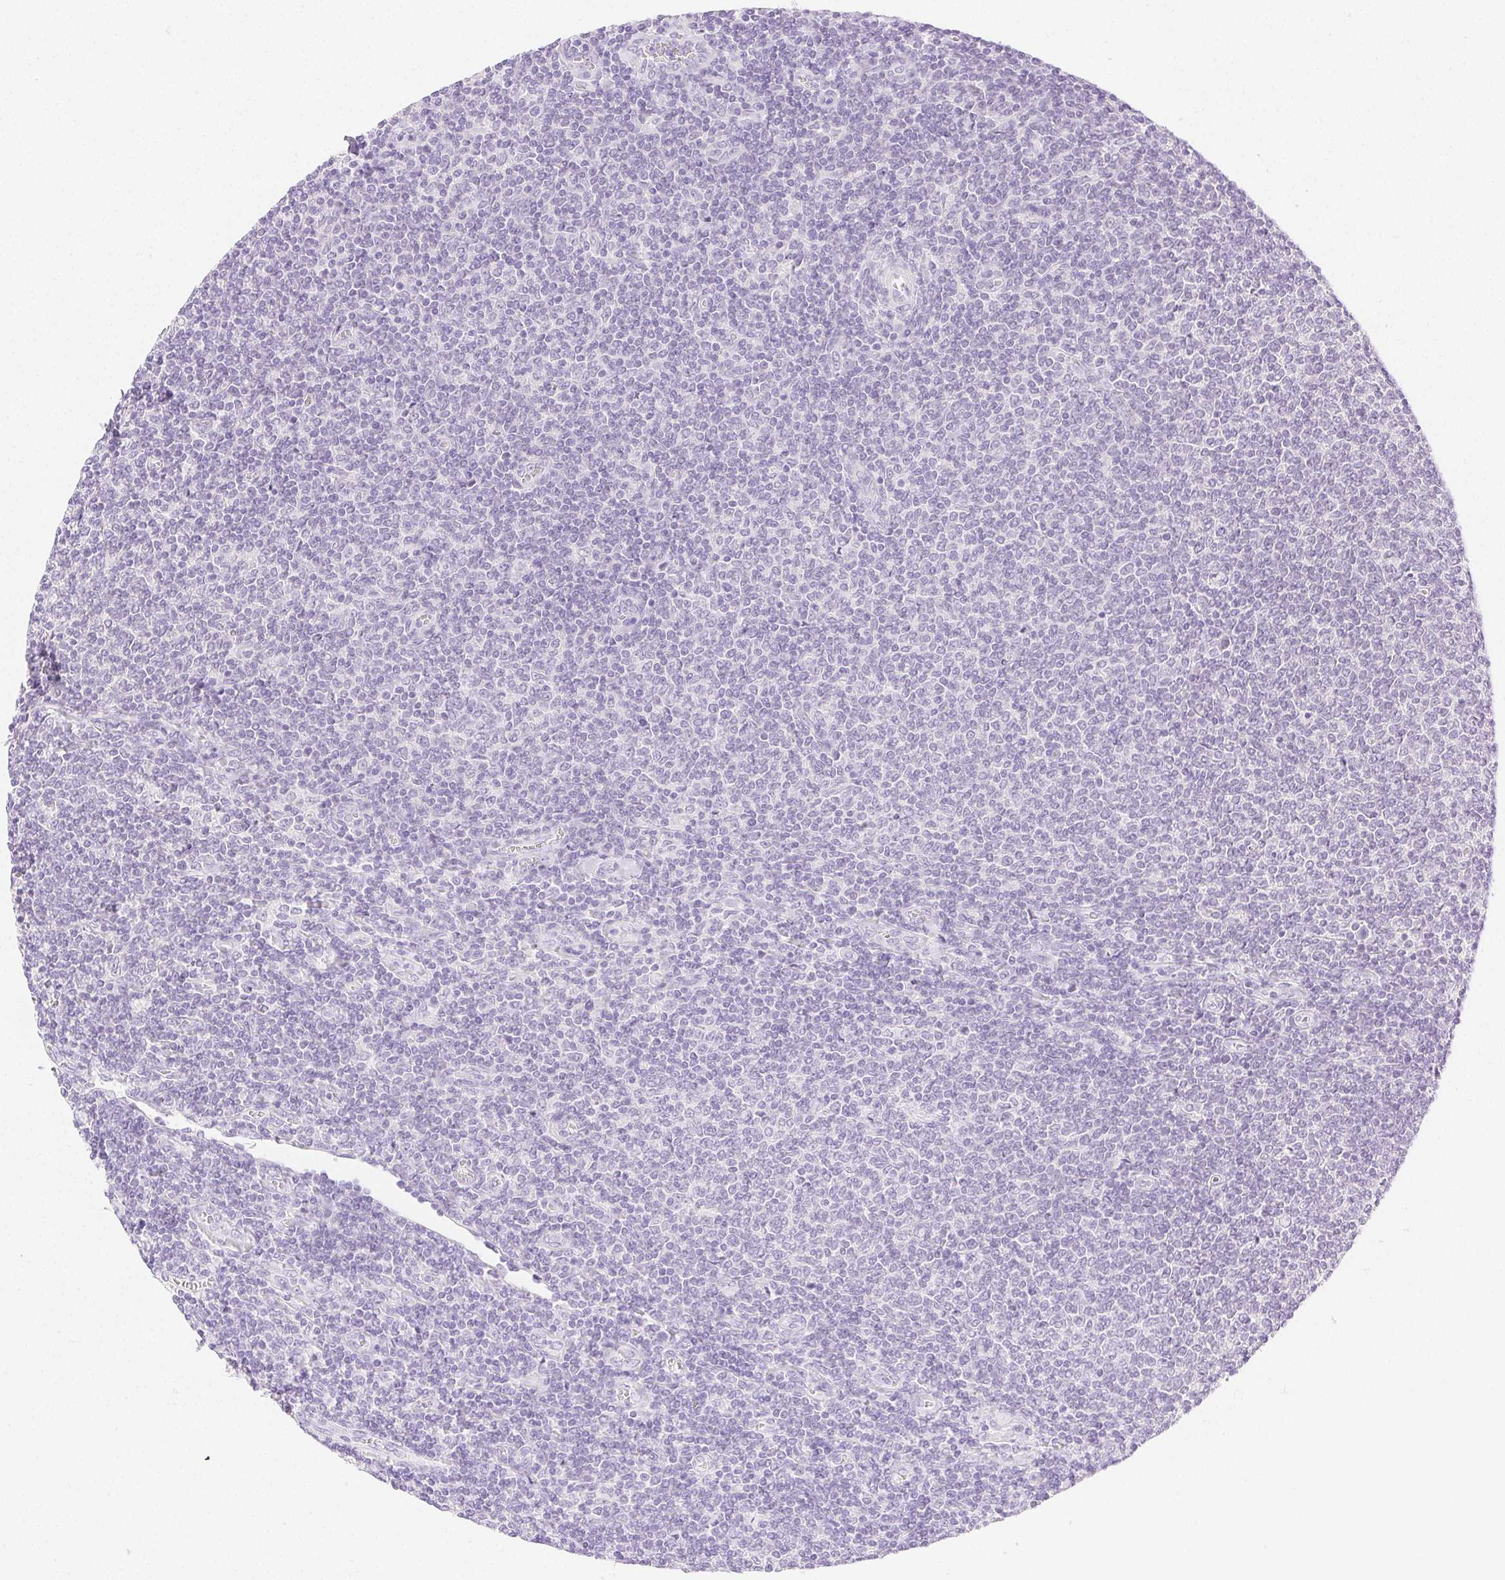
{"staining": {"intensity": "negative", "quantity": "none", "location": "none"}, "tissue": "lymphoma", "cell_type": "Tumor cells", "image_type": "cancer", "snomed": [{"axis": "morphology", "description": "Malignant lymphoma, non-Hodgkin's type, Low grade"}, {"axis": "topography", "description": "Lymph node"}], "caption": "Immunohistochemistry (IHC) image of neoplastic tissue: low-grade malignant lymphoma, non-Hodgkin's type stained with DAB (3,3'-diaminobenzidine) reveals no significant protein positivity in tumor cells. (DAB (3,3'-diaminobenzidine) immunohistochemistry, high magnification).", "gene": "SPACA4", "patient": {"sex": "male", "age": 52}}